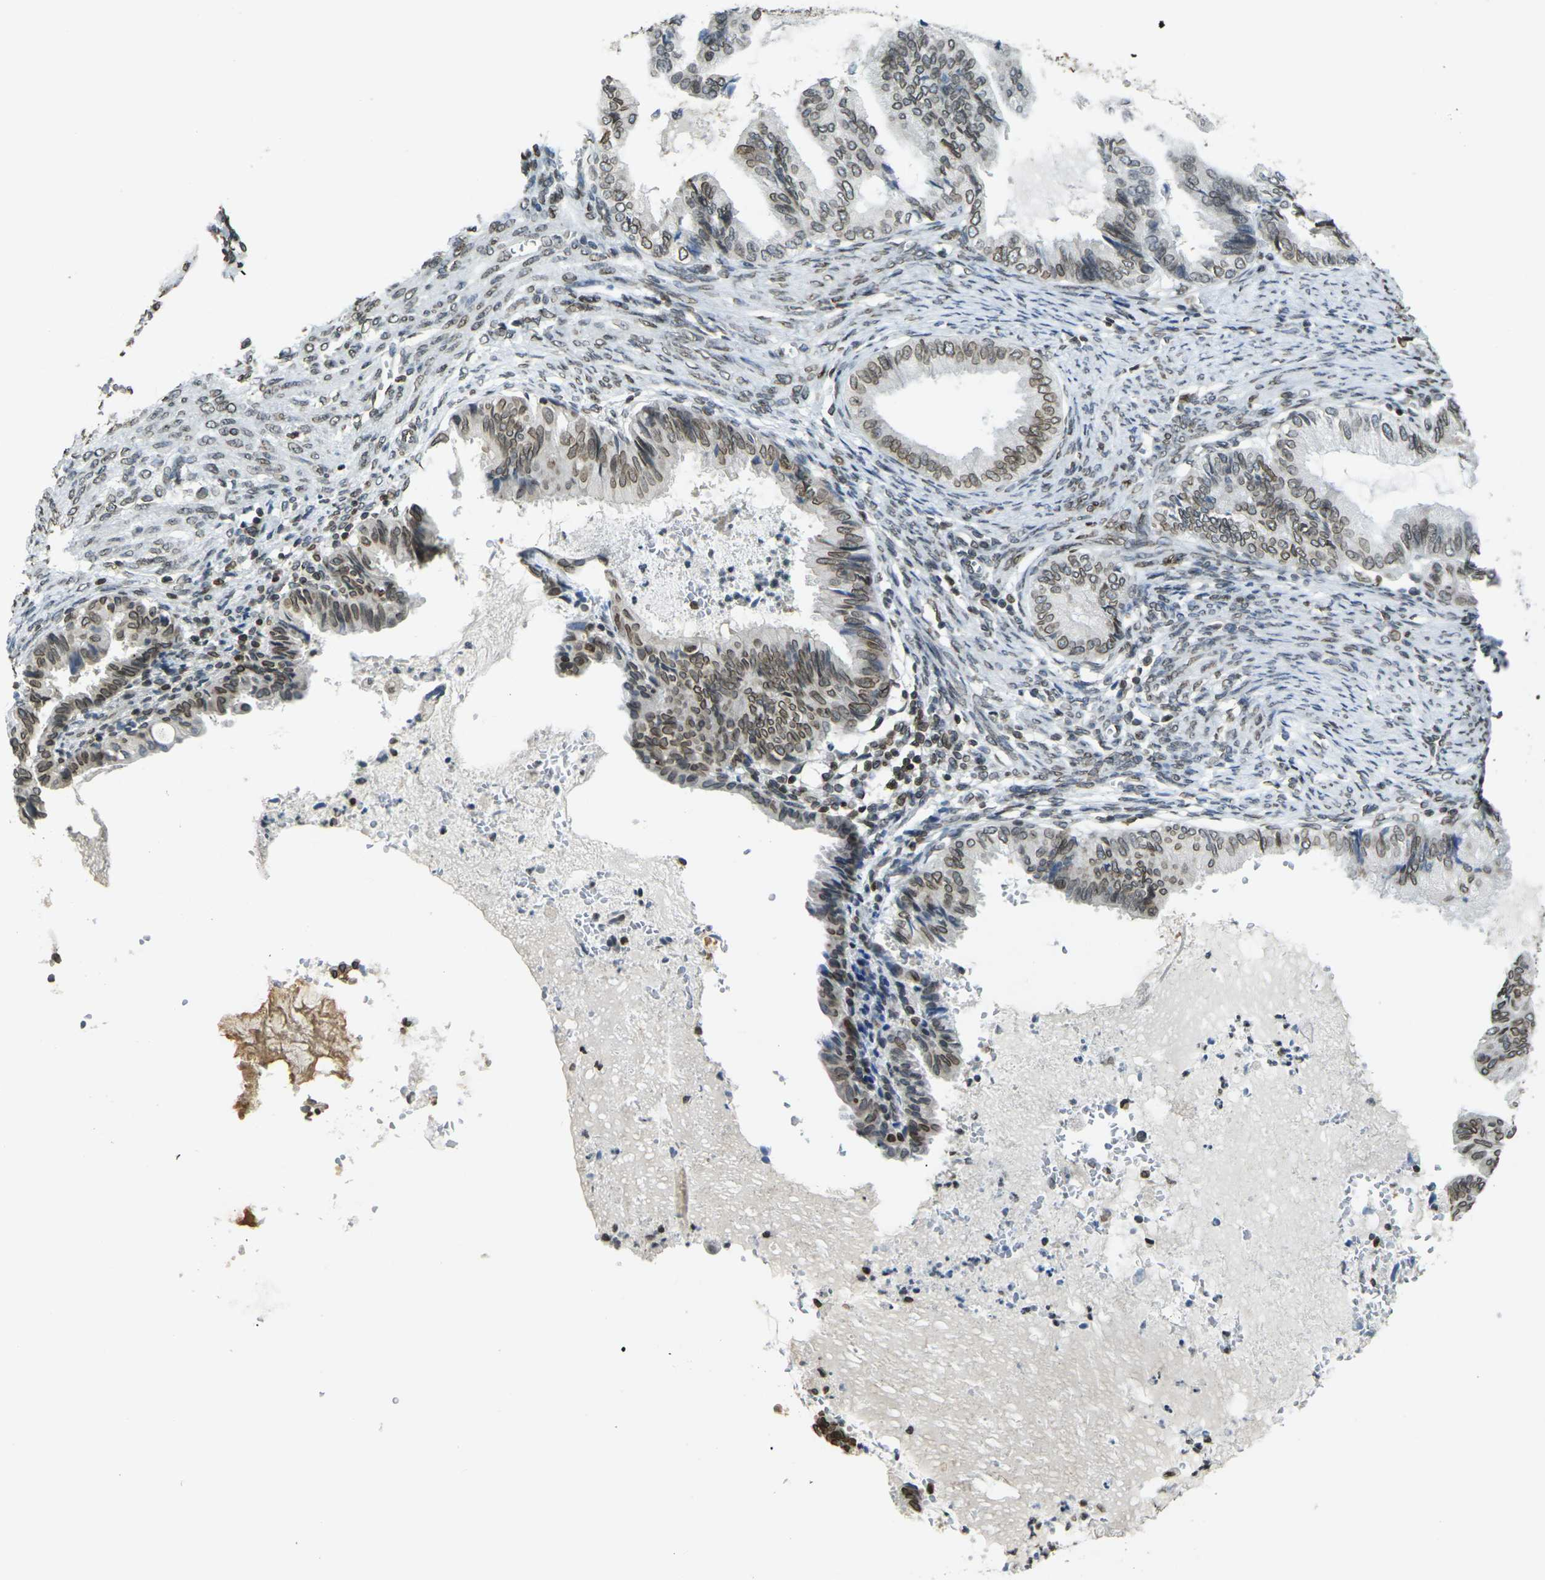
{"staining": {"intensity": "moderate", "quantity": ">75%", "location": "cytoplasmic/membranous,nuclear"}, "tissue": "endometrial cancer", "cell_type": "Tumor cells", "image_type": "cancer", "snomed": [{"axis": "morphology", "description": "Adenocarcinoma, NOS"}, {"axis": "topography", "description": "Endometrium"}], "caption": "The histopathology image reveals staining of endometrial adenocarcinoma, revealing moderate cytoplasmic/membranous and nuclear protein expression (brown color) within tumor cells. The protein of interest is stained brown, and the nuclei are stained in blue (DAB (3,3'-diaminobenzidine) IHC with brightfield microscopy, high magnification).", "gene": "BRDT", "patient": {"sex": "female", "age": 86}}